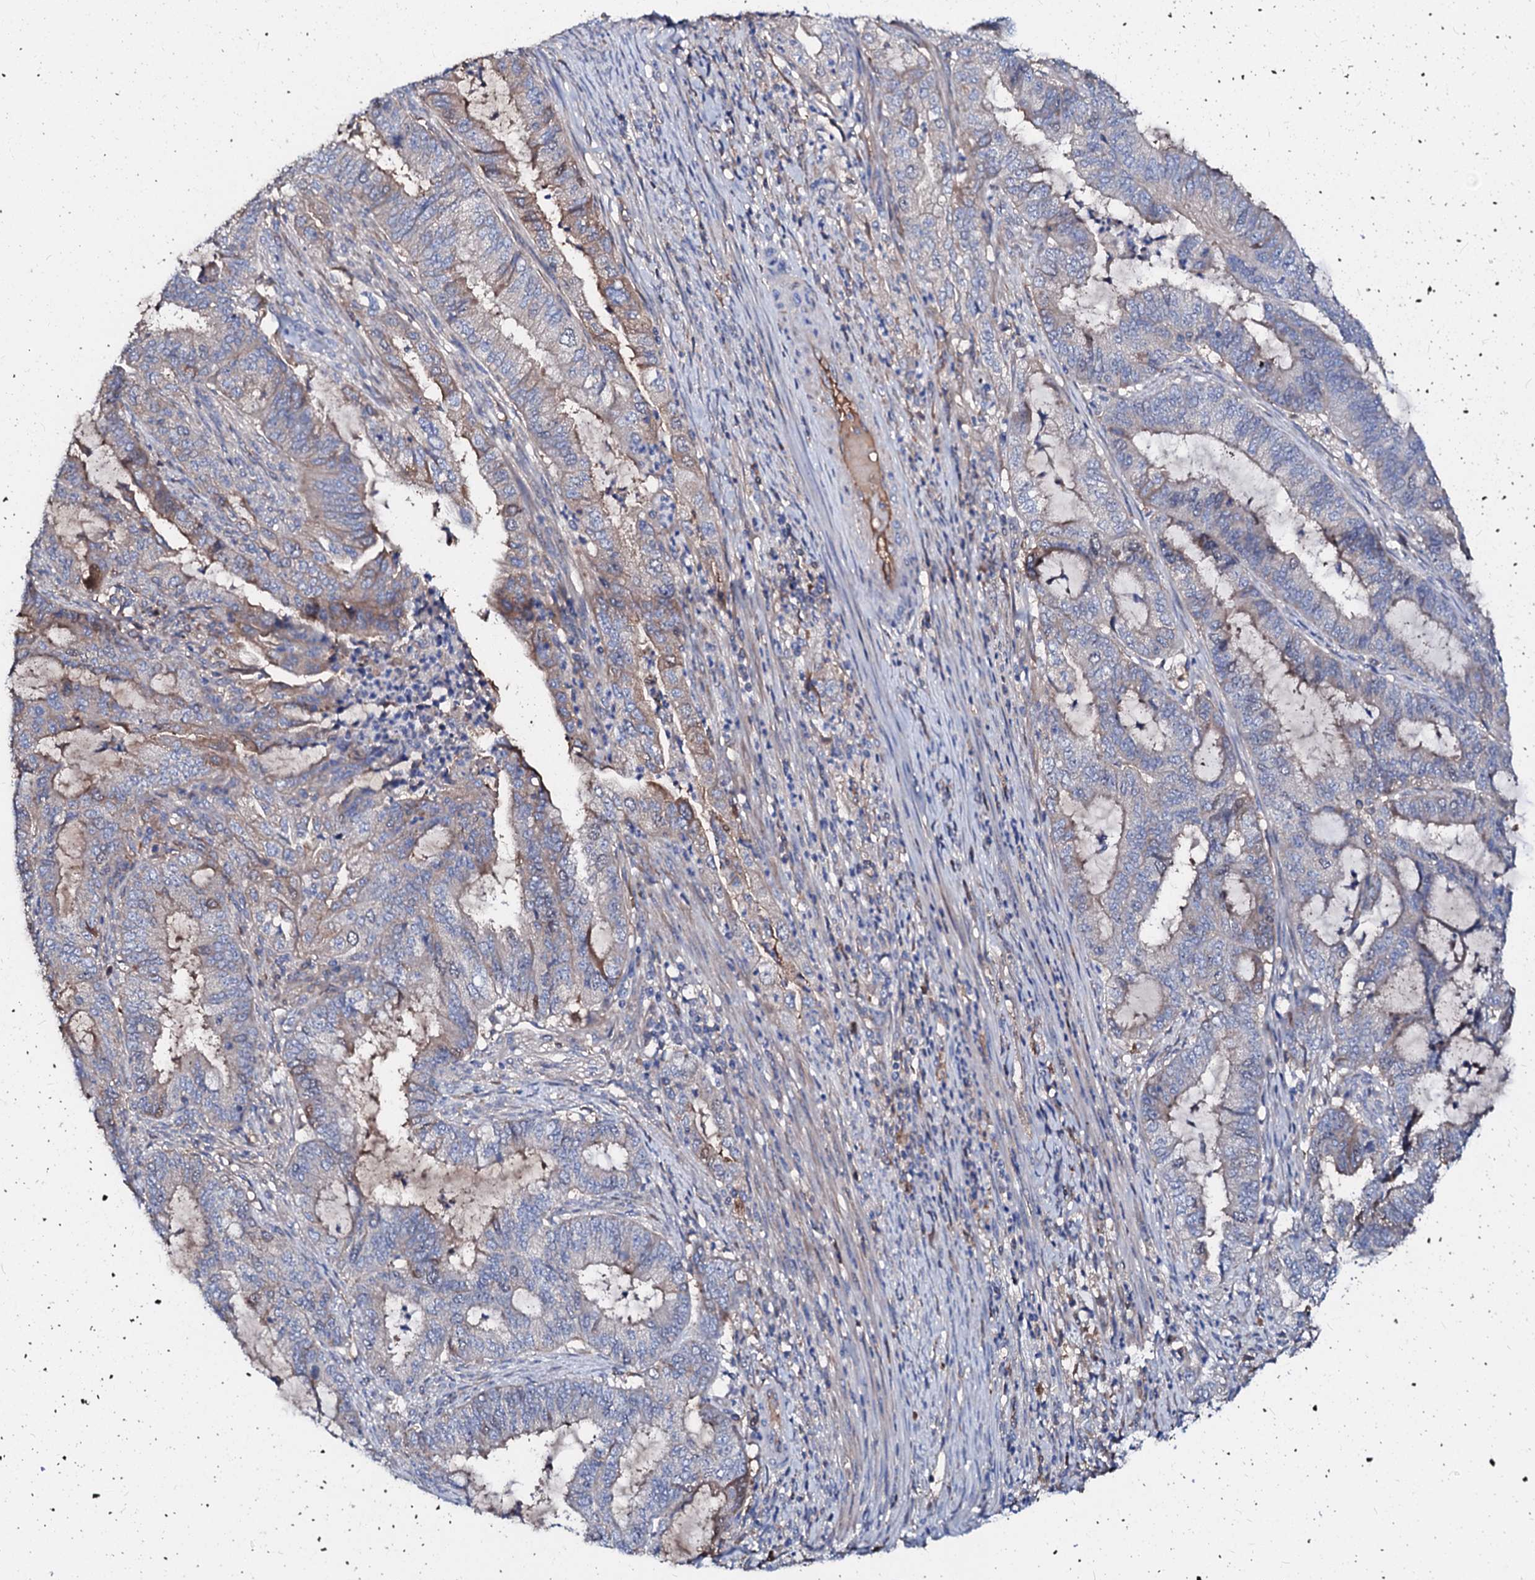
{"staining": {"intensity": "weak", "quantity": "25%-75%", "location": "cytoplasmic/membranous"}, "tissue": "endometrial cancer", "cell_type": "Tumor cells", "image_type": "cancer", "snomed": [{"axis": "morphology", "description": "Adenocarcinoma, NOS"}, {"axis": "topography", "description": "Endometrium"}], "caption": "Endometrial cancer tissue reveals weak cytoplasmic/membranous positivity in about 25%-75% of tumor cells, visualized by immunohistochemistry.", "gene": "CSKMT", "patient": {"sex": "female", "age": 51}}